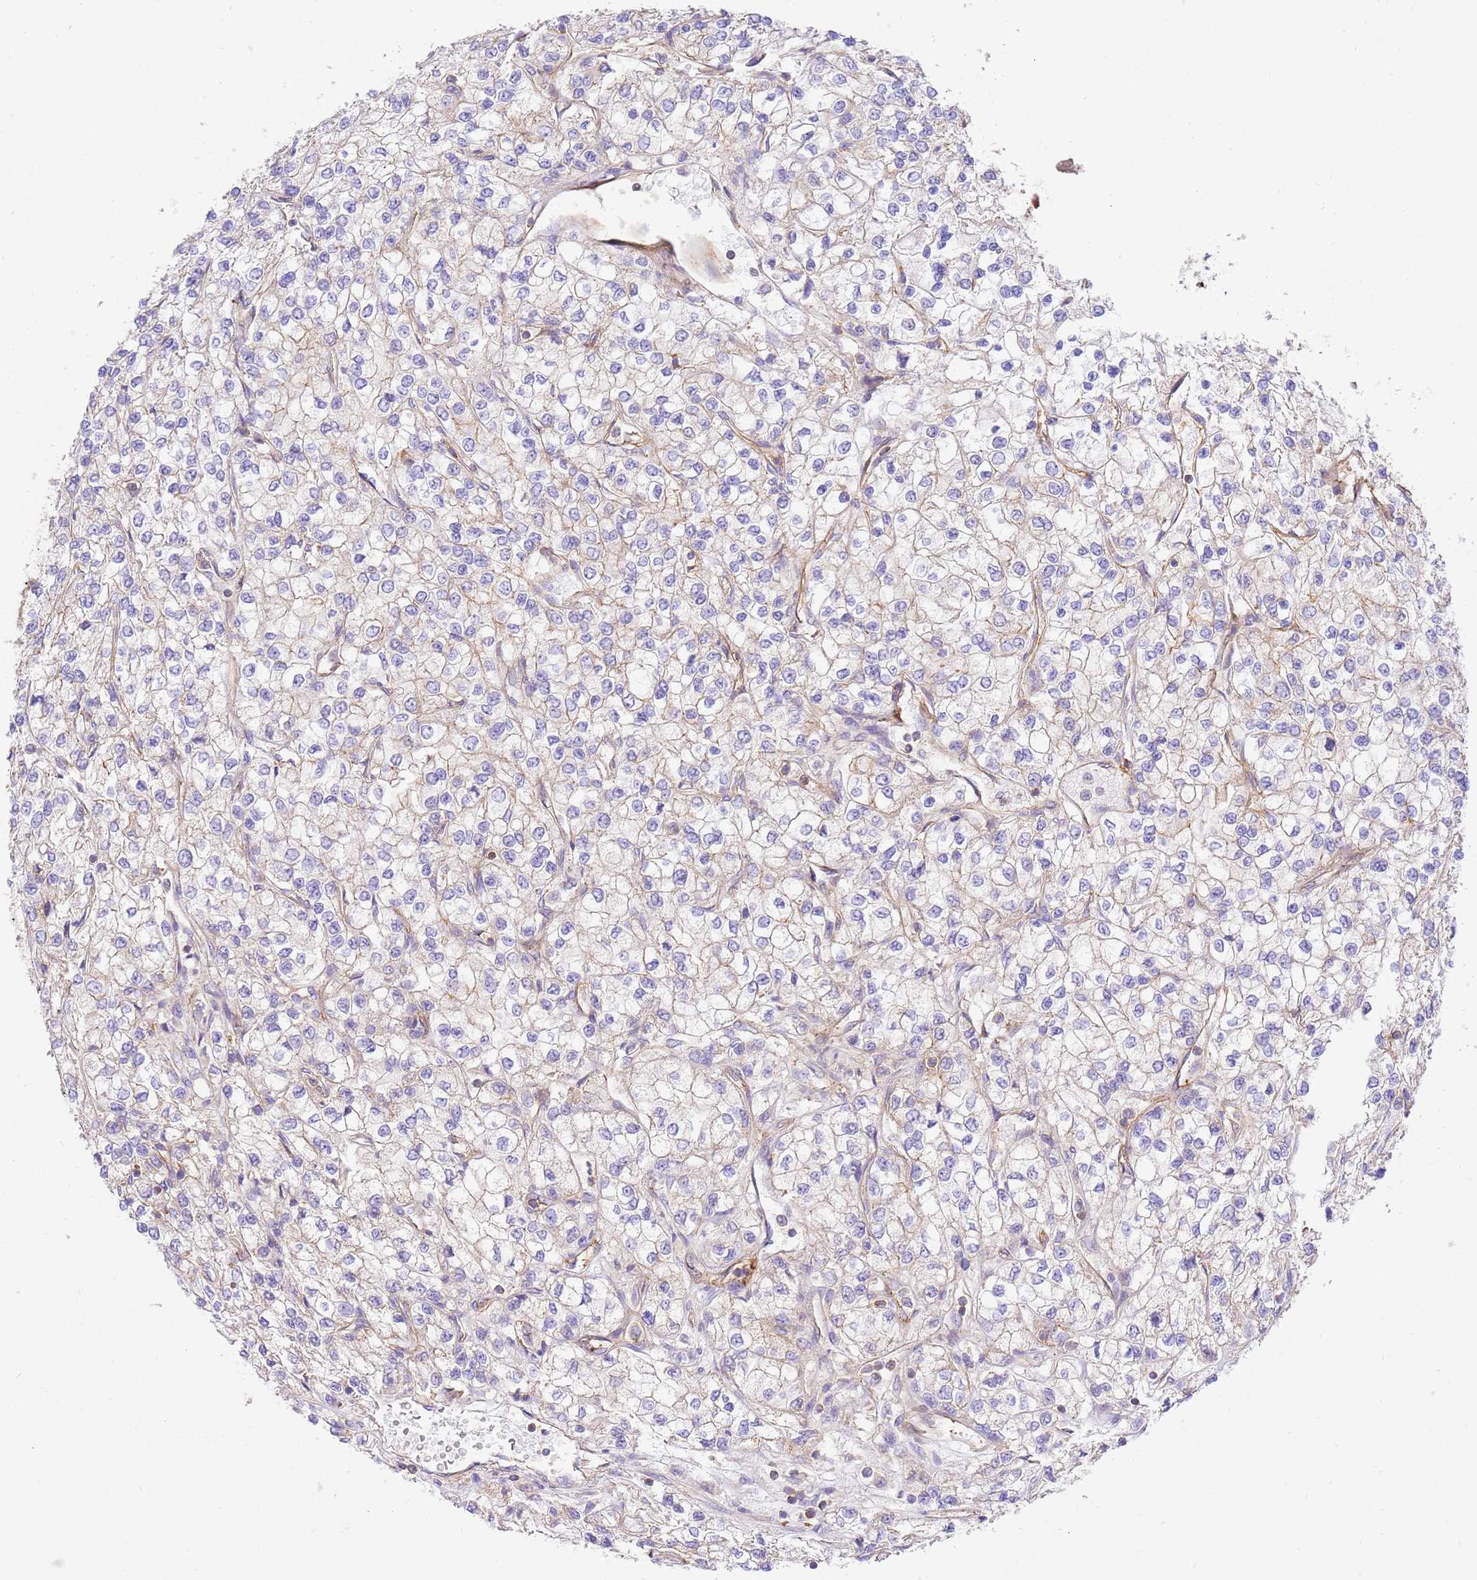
{"staining": {"intensity": "negative", "quantity": "none", "location": "none"}, "tissue": "renal cancer", "cell_type": "Tumor cells", "image_type": "cancer", "snomed": [{"axis": "morphology", "description": "Adenocarcinoma, NOS"}, {"axis": "topography", "description": "Kidney"}], "caption": "Renal cancer (adenocarcinoma) stained for a protein using immunohistochemistry (IHC) displays no positivity tumor cells.", "gene": "EFCAB8", "patient": {"sex": "male", "age": 80}}